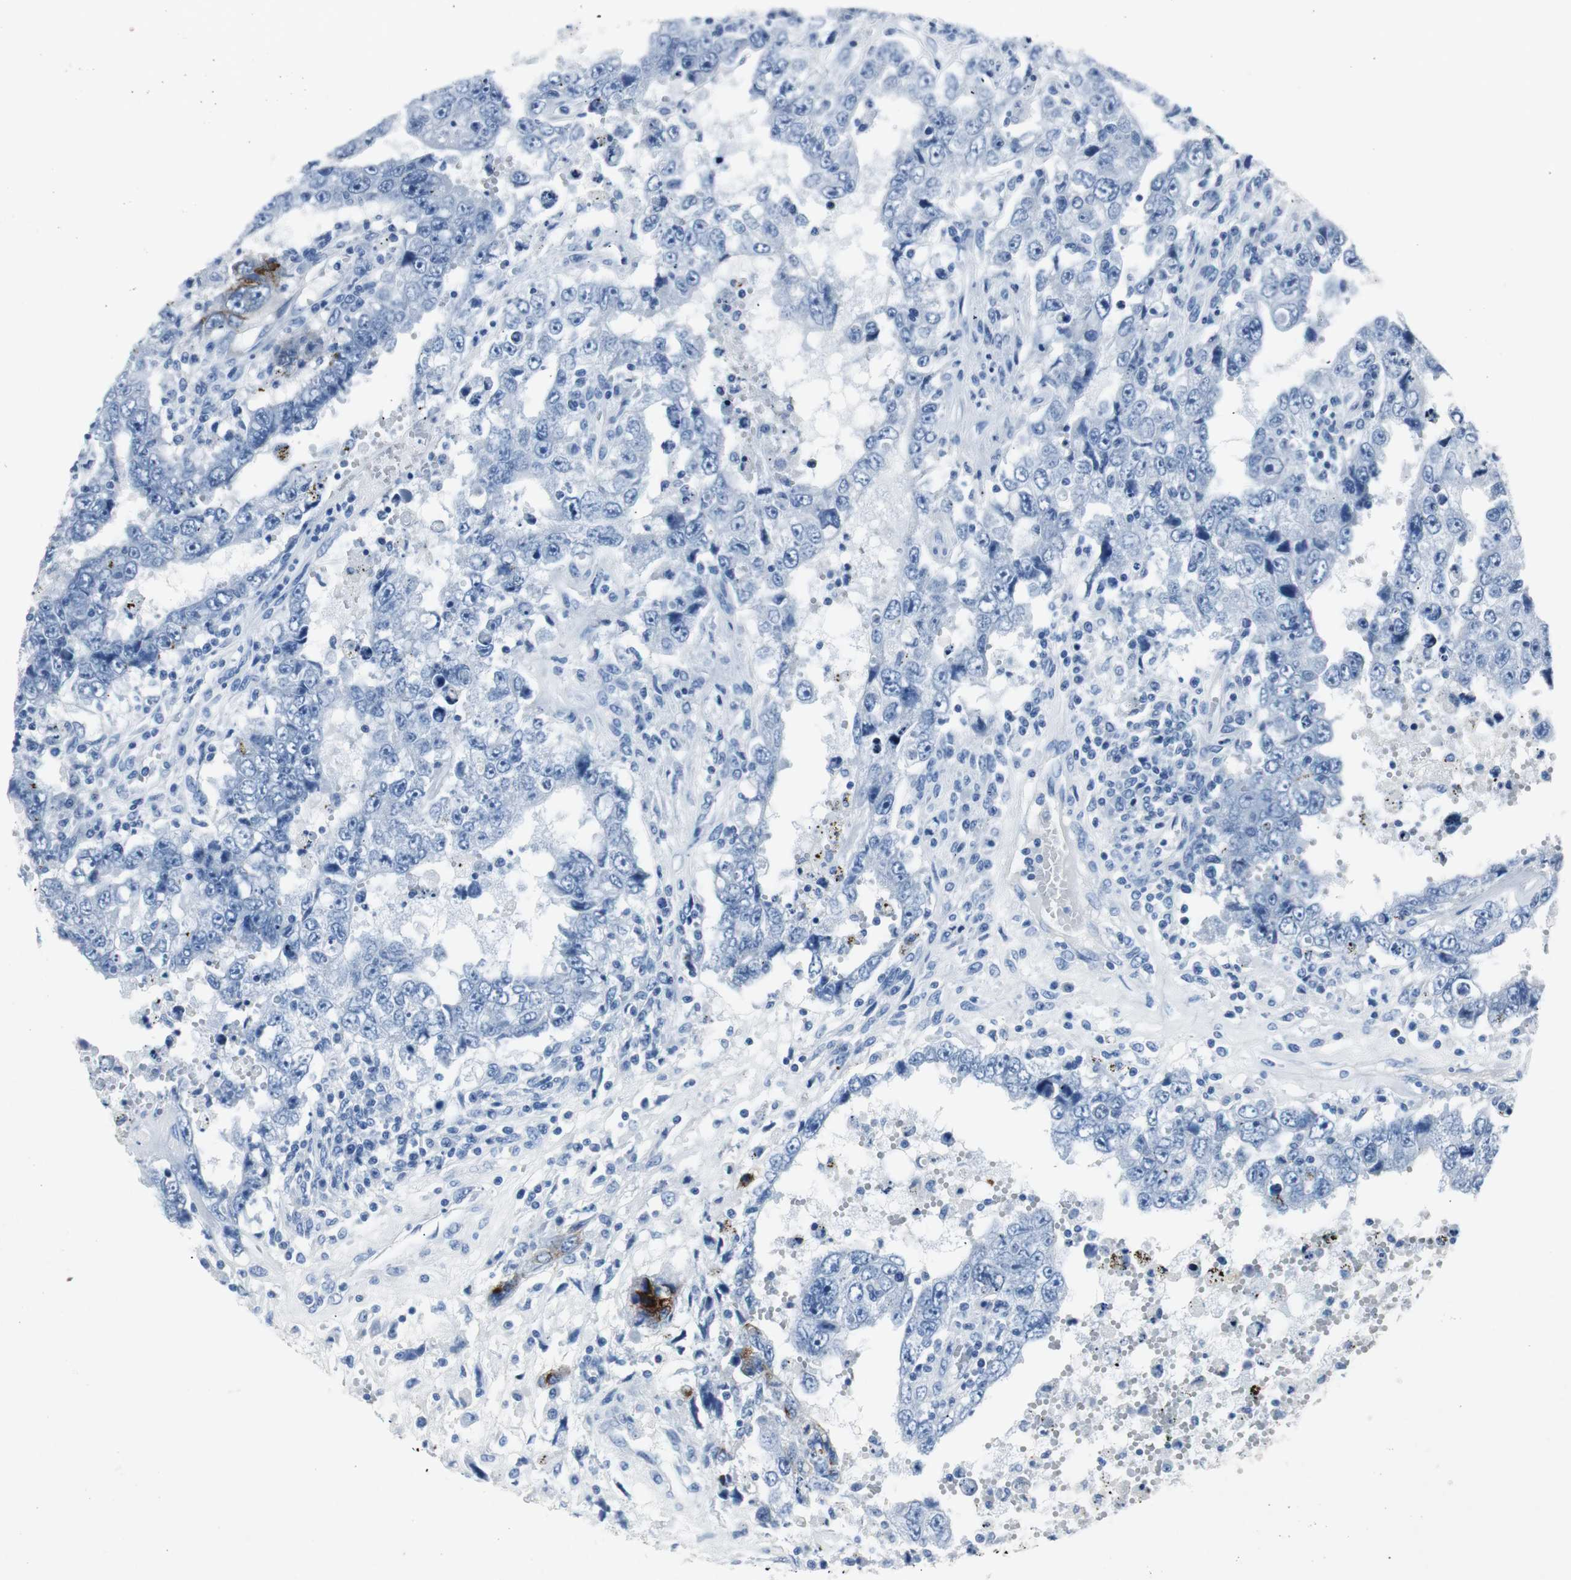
{"staining": {"intensity": "negative", "quantity": "none", "location": "none"}, "tissue": "testis cancer", "cell_type": "Tumor cells", "image_type": "cancer", "snomed": [{"axis": "morphology", "description": "Carcinoma, Embryonal, NOS"}, {"axis": "topography", "description": "Testis"}], "caption": "IHC image of neoplastic tissue: embryonal carcinoma (testis) stained with DAB reveals no significant protein staining in tumor cells.", "gene": "LRP2", "patient": {"sex": "male", "age": 26}}